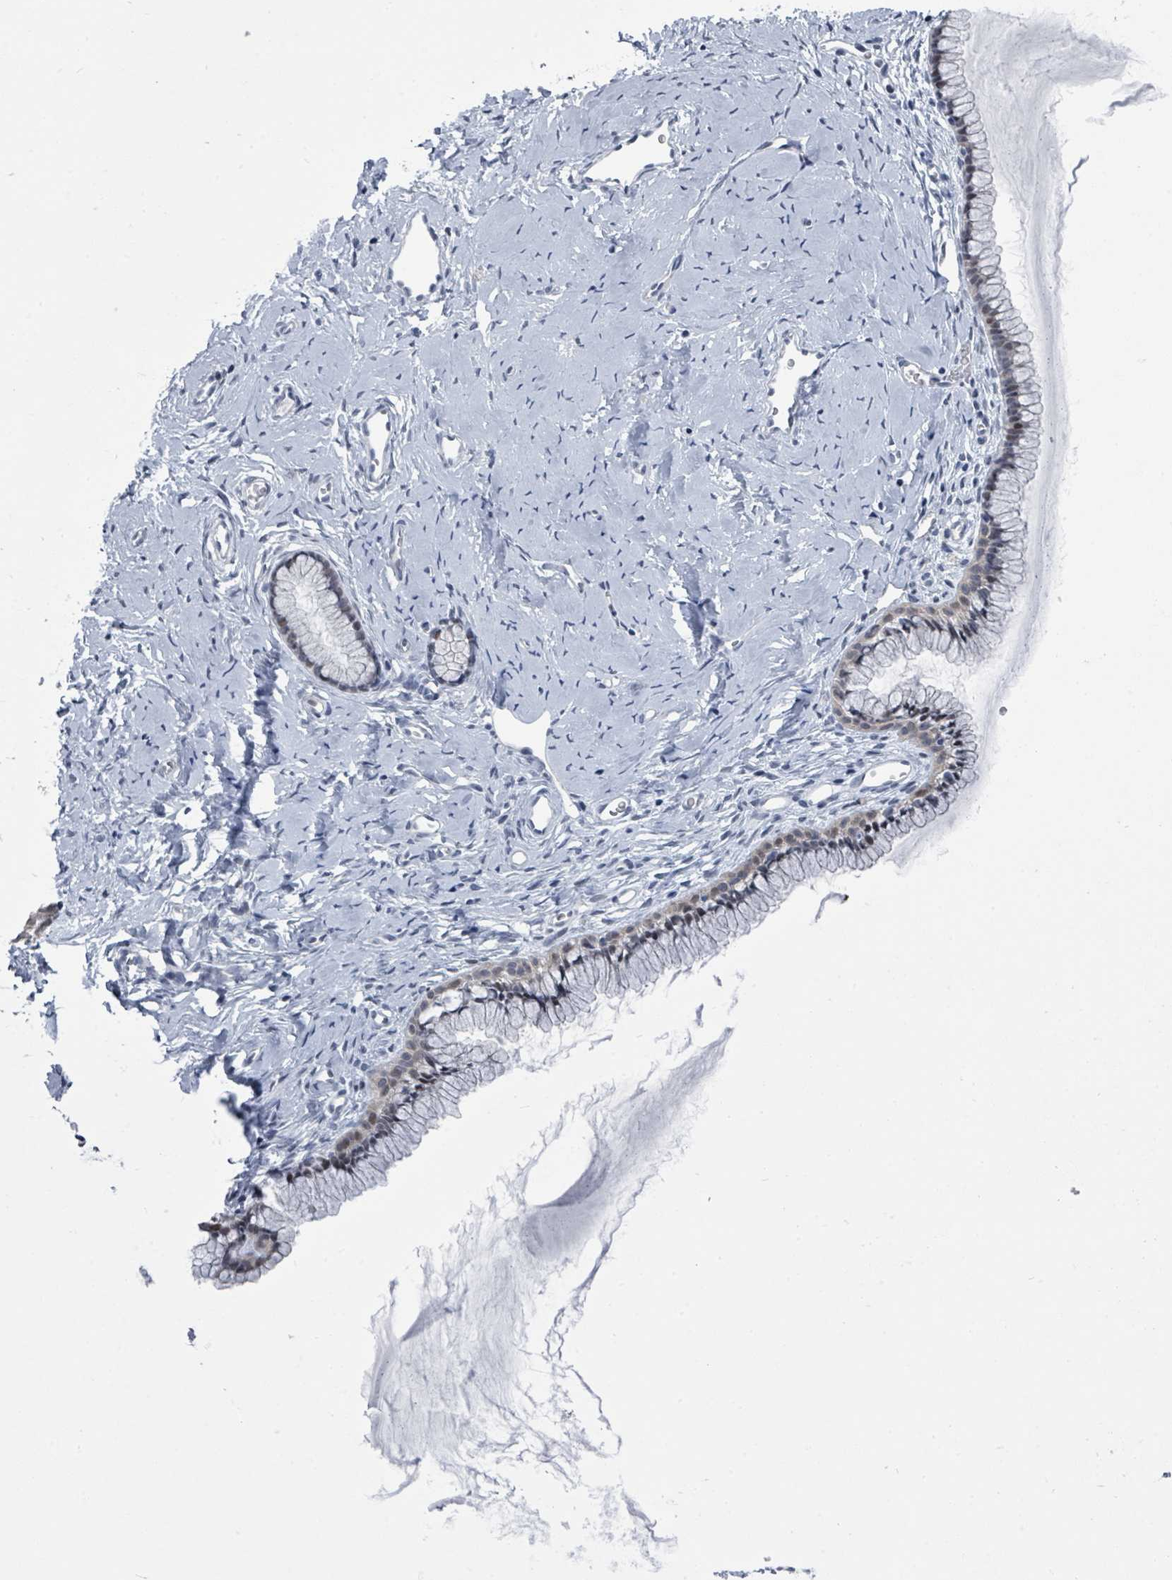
{"staining": {"intensity": "weak", "quantity": "25%-75%", "location": "nuclear"}, "tissue": "cervix", "cell_type": "Glandular cells", "image_type": "normal", "snomed": [{"axis": "morphology", "description": "Normal tissue, NOS"}, {"axis": "topography", "description": "Cervix"}], "caption": "Protein analysis of benign cervix demonstrates weak nuclear expression in about 25%-75% of glandular cells. Immunohistochemistry stains the protein of interest in brown and the nuclei are stained blue.", "gene": "CT45A10", "patient": {"sex": "female", "age": 40}}